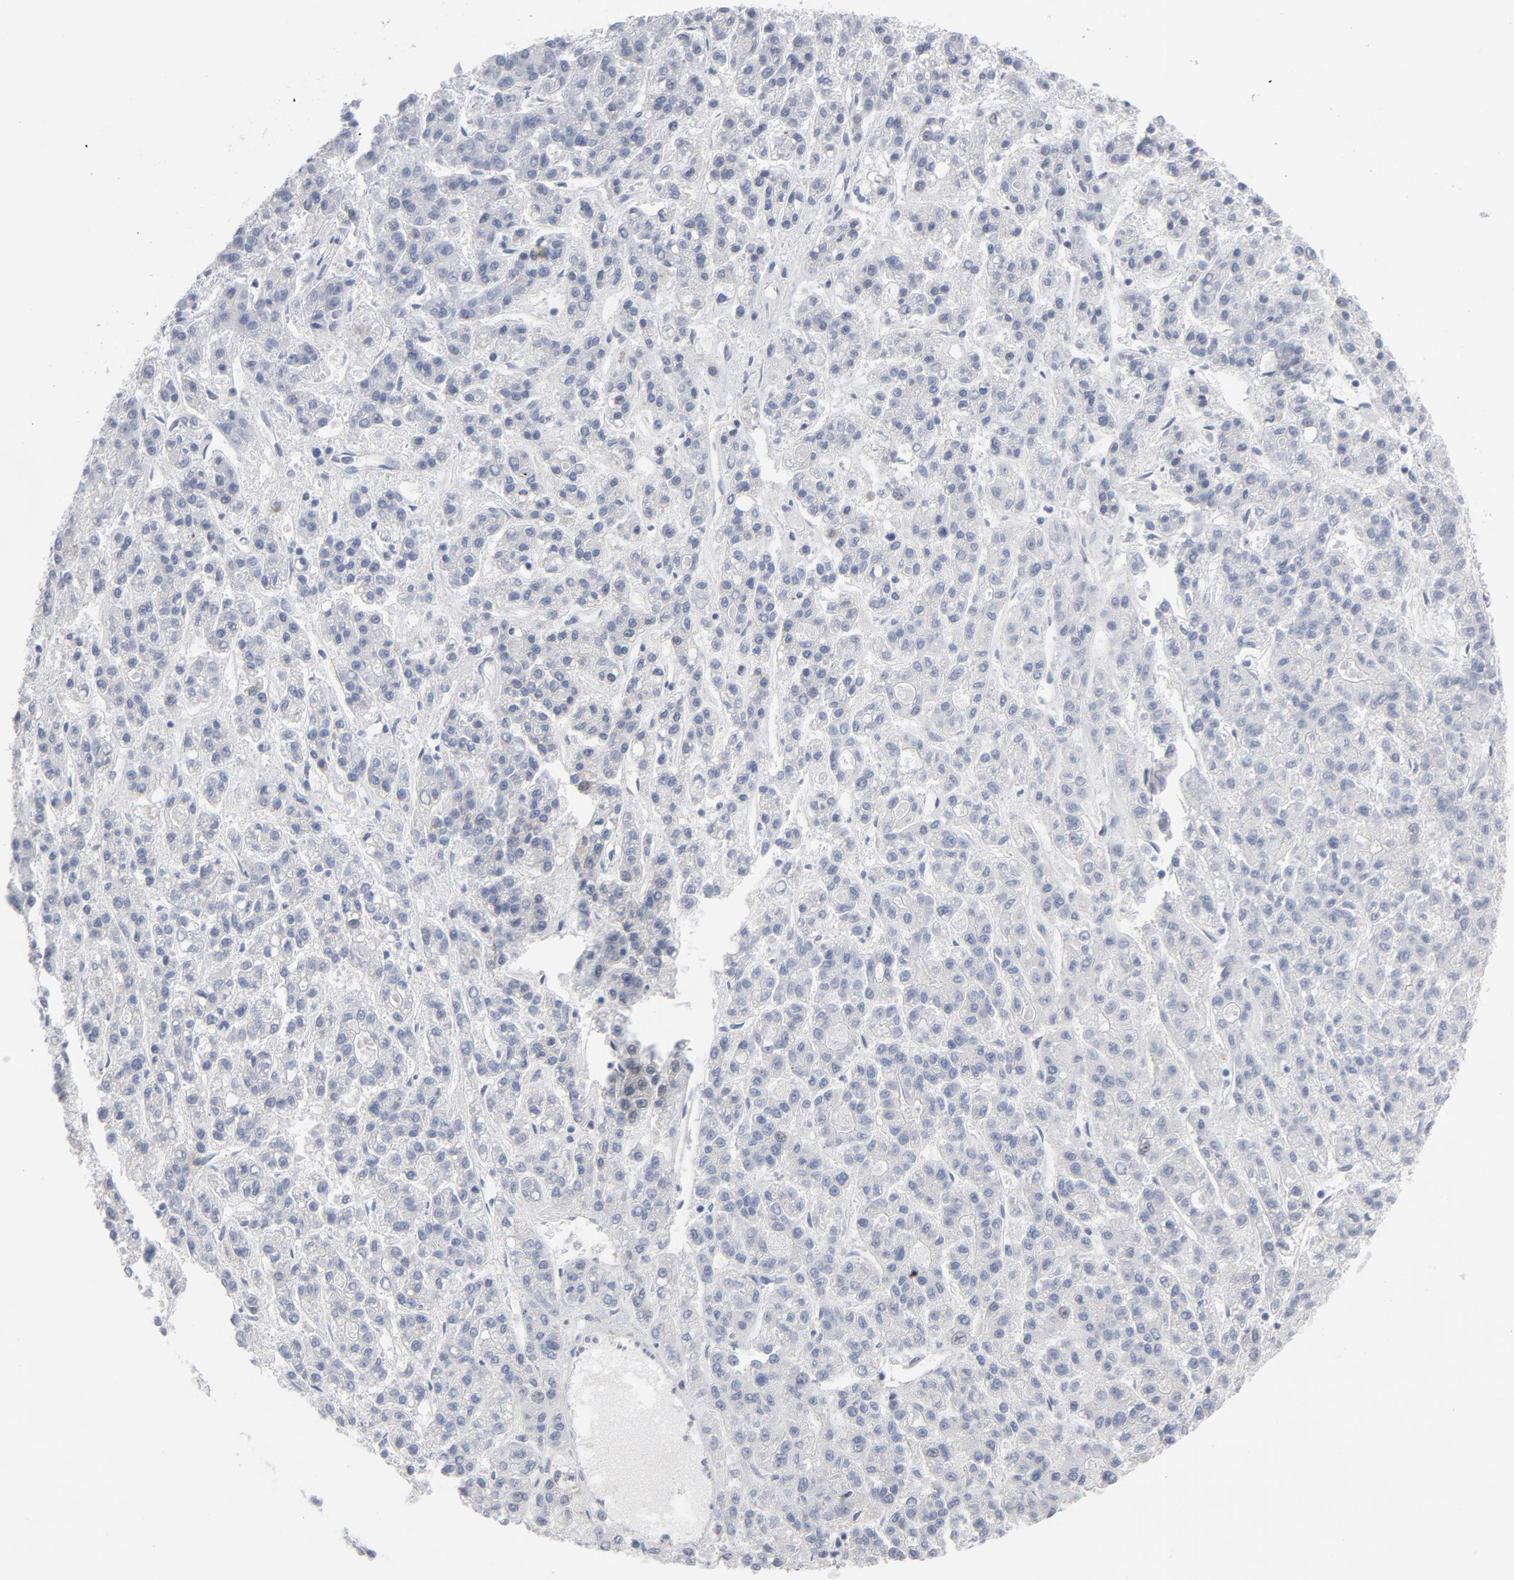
{"staining": {"intensity": "negative", "quantity": "none", "location": "none"}, "tissue": "liver cancer", "cell_type": "Tumor cells", "image_type": "cancer", "snomed": [{"axis": "morphology", "description": "Carcinoma, Hepatocellular, NOS"}, {"axis": "topography", "description": "Liver"}], "caption": "Tumor cells show no significant staining in hepatocellular carcinoma (liver).", "gene": "OXA1L", "patient": {"sex": "male", "age": 70}}